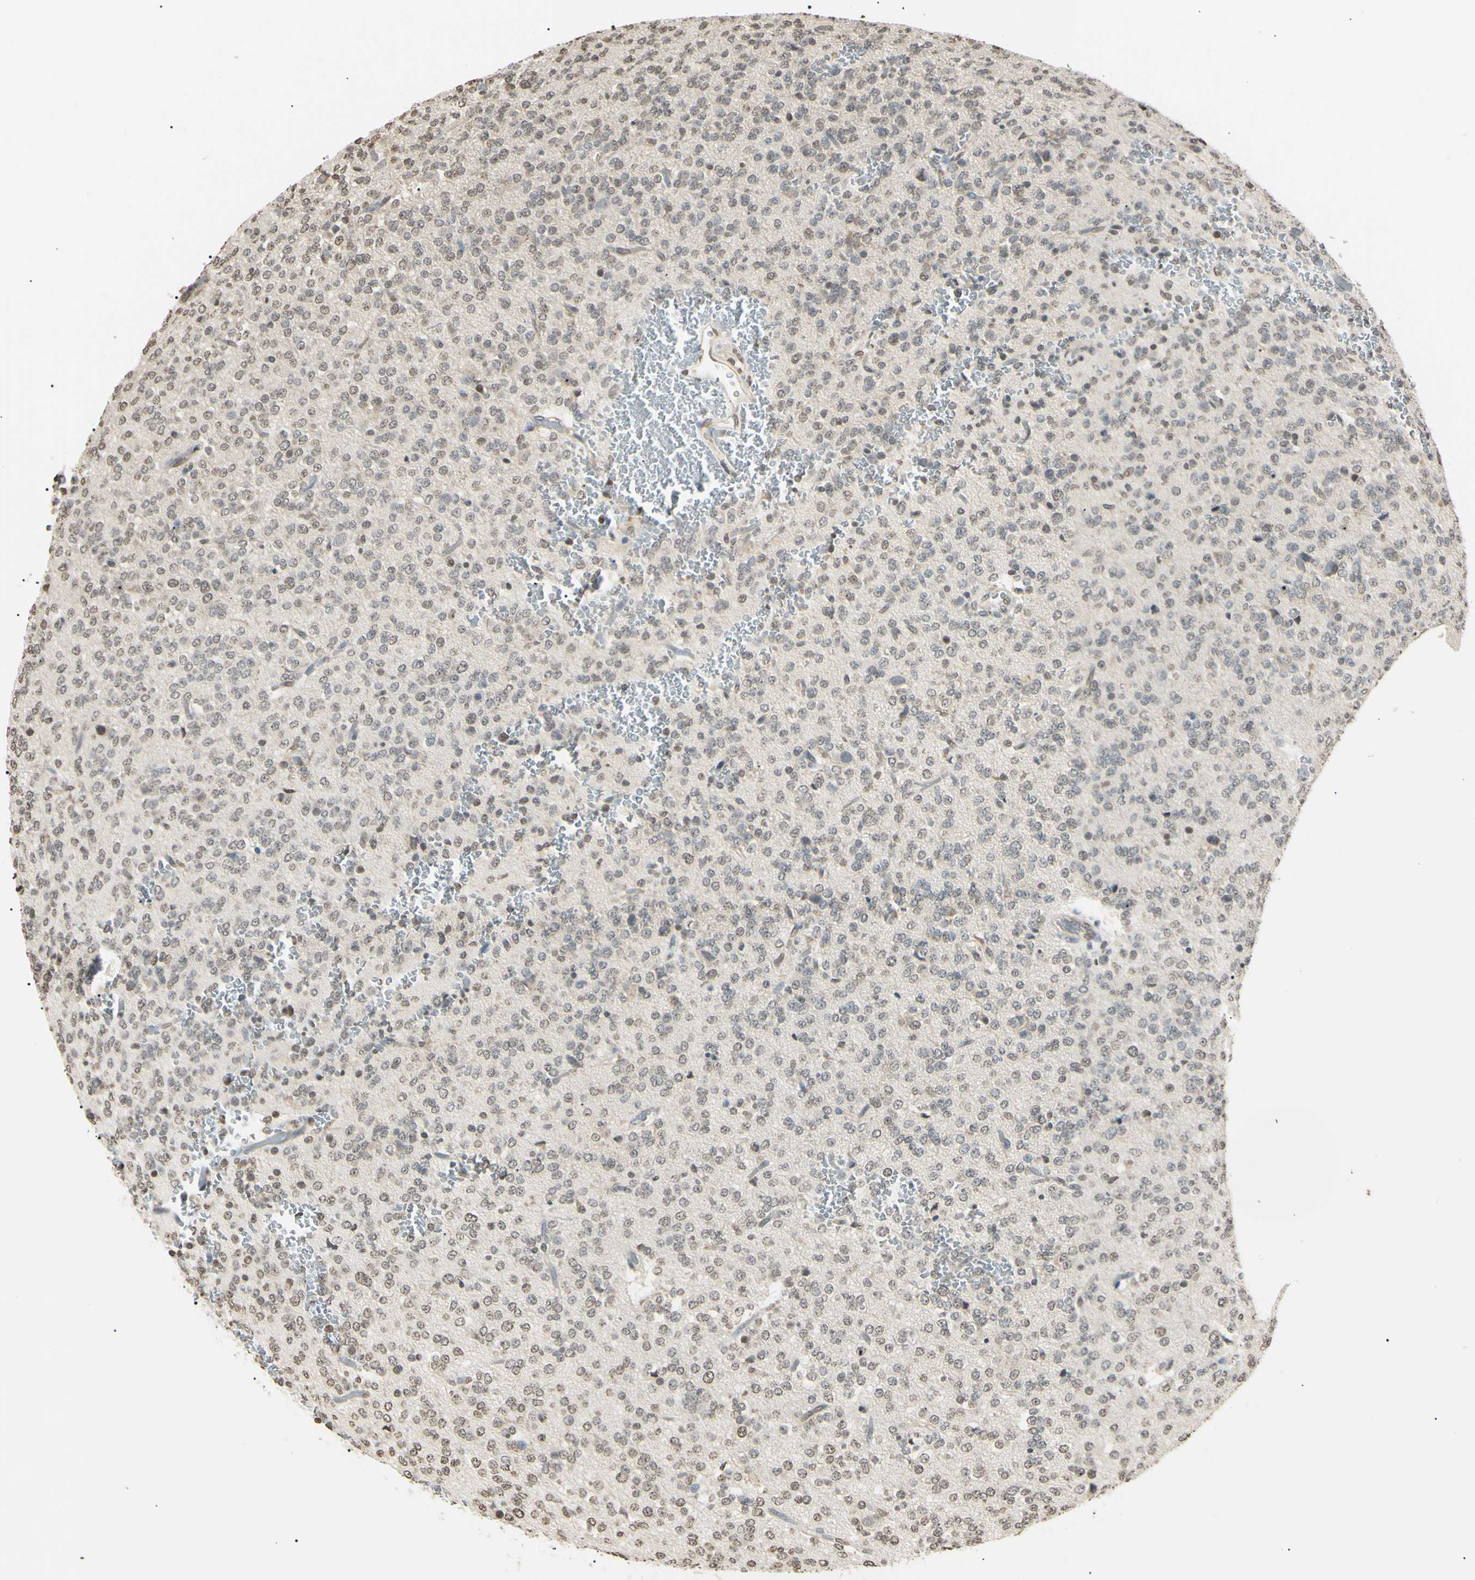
{"staining": {"intensity": "weak", "quantity": "25%-75%", "location": "nuclear"}, "tissue": "glioma", "cell_type": "Tumor cells", "image_type": "cancer", "snomed": [{"axis": "morphology", "description": "Glioma, malignant, Low grade"}, {"axis": "topography", "description": "Brain"}], "caption": "Immunohistochemistry (IHC) (DAB) staining of human malignant glioma (low-grade) displays weak nuclear protein expression in about 25%-75% of tumor cells.", "gene": "CDC45", "patient": {"sex": "male", "age": 38}}